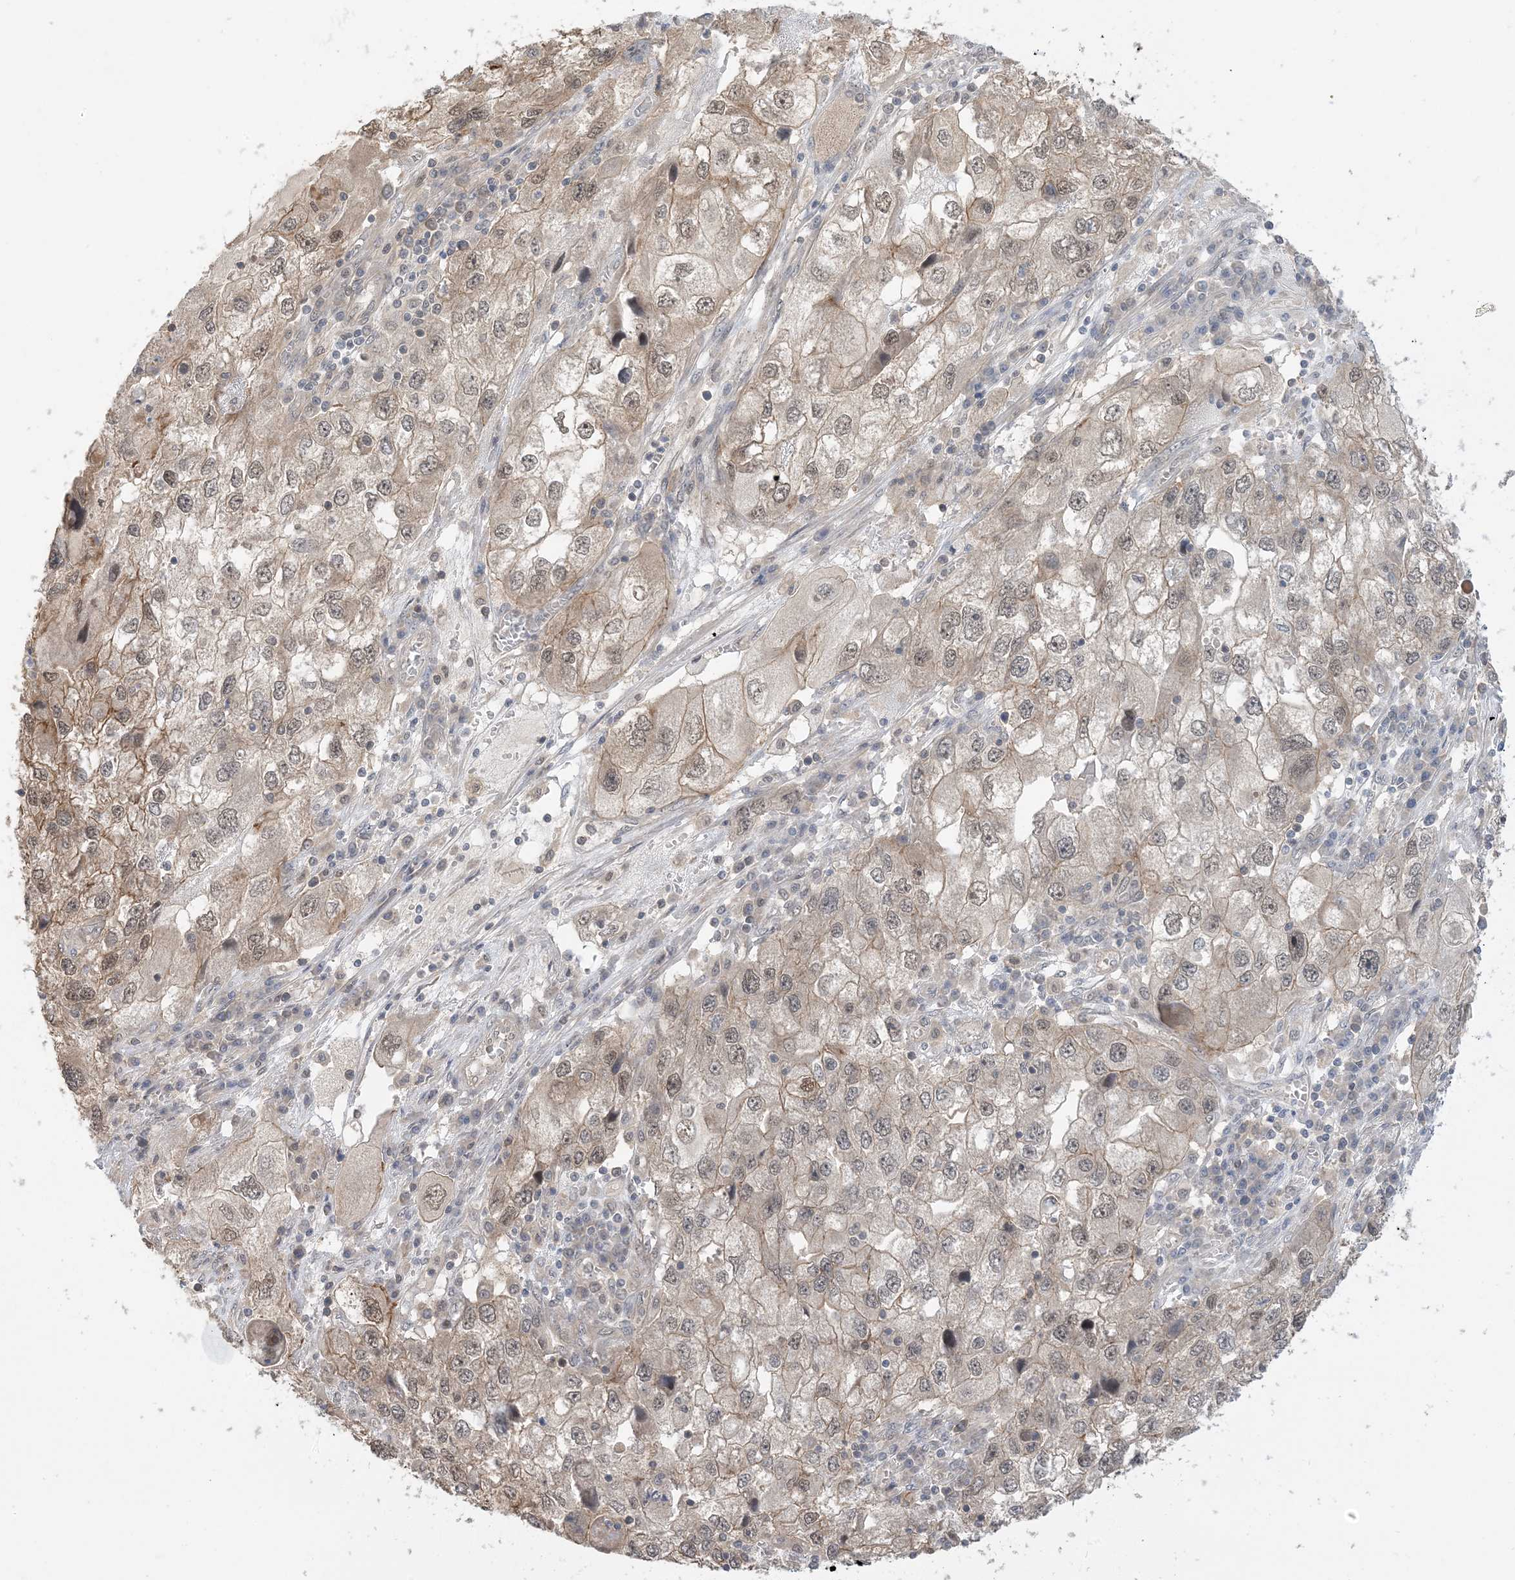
{"staining": {"intensity": "moderate", "quantity": "25%-75%", "location": "cytoplasmic/membranous"}, "tissue": "endometrial cancer", "cell_type": "Tumor cells", "image_type": "cancer", "snomed": [{"axis": "morphology", "description": "Adenocarcinoma, NOS"}, {"axis": "topography", "description": "Endometrium"}], "caption": "A medium amount of moderate cytoplasmic/membranous positivity is present in about 25%-75% of tumor cells in endometrial cancer tissue.", "gene": "WDR26", "patient": {"sex": "female", "age": 49}}